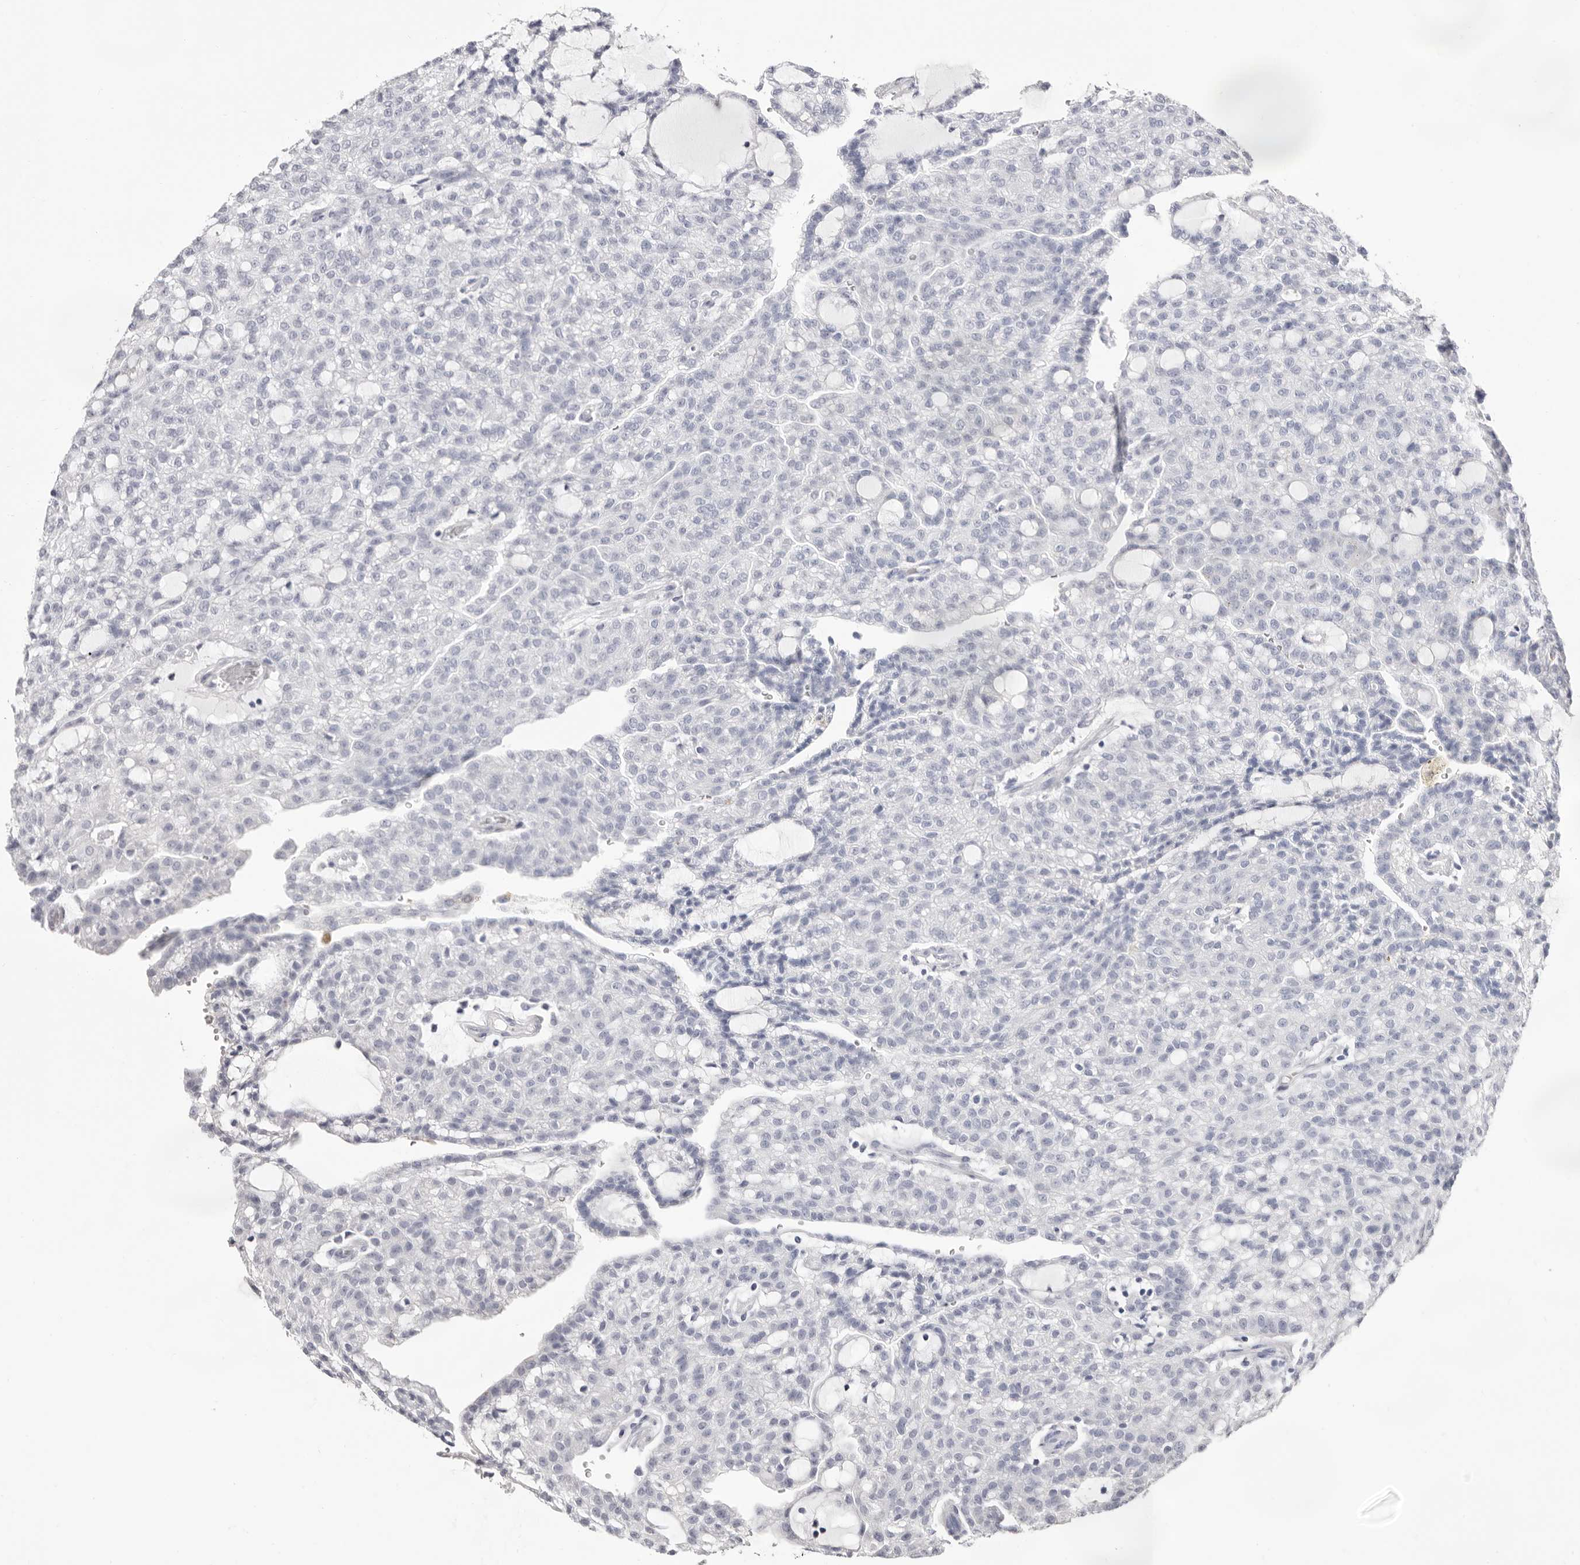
{"staining": {"intensity": "negative", "quantity": "none", "location": "none"}, "tissue": "renal cancer", "cell_type": "Tumor cells", "image_type": "cancer", "snomed": [{"axis": "morphology", "description": "Adenocarcinoma, NOS"}, {"axis": "topography", "description": "Kidney"}], "caption": "Adenocarcinoma (renal) was stained to show a protein in brown. There is no significant expression in tumor cells. Nuclei are stained in blue.", "gene": "LPO", "patient": {"sex": "male", "age": 63}}